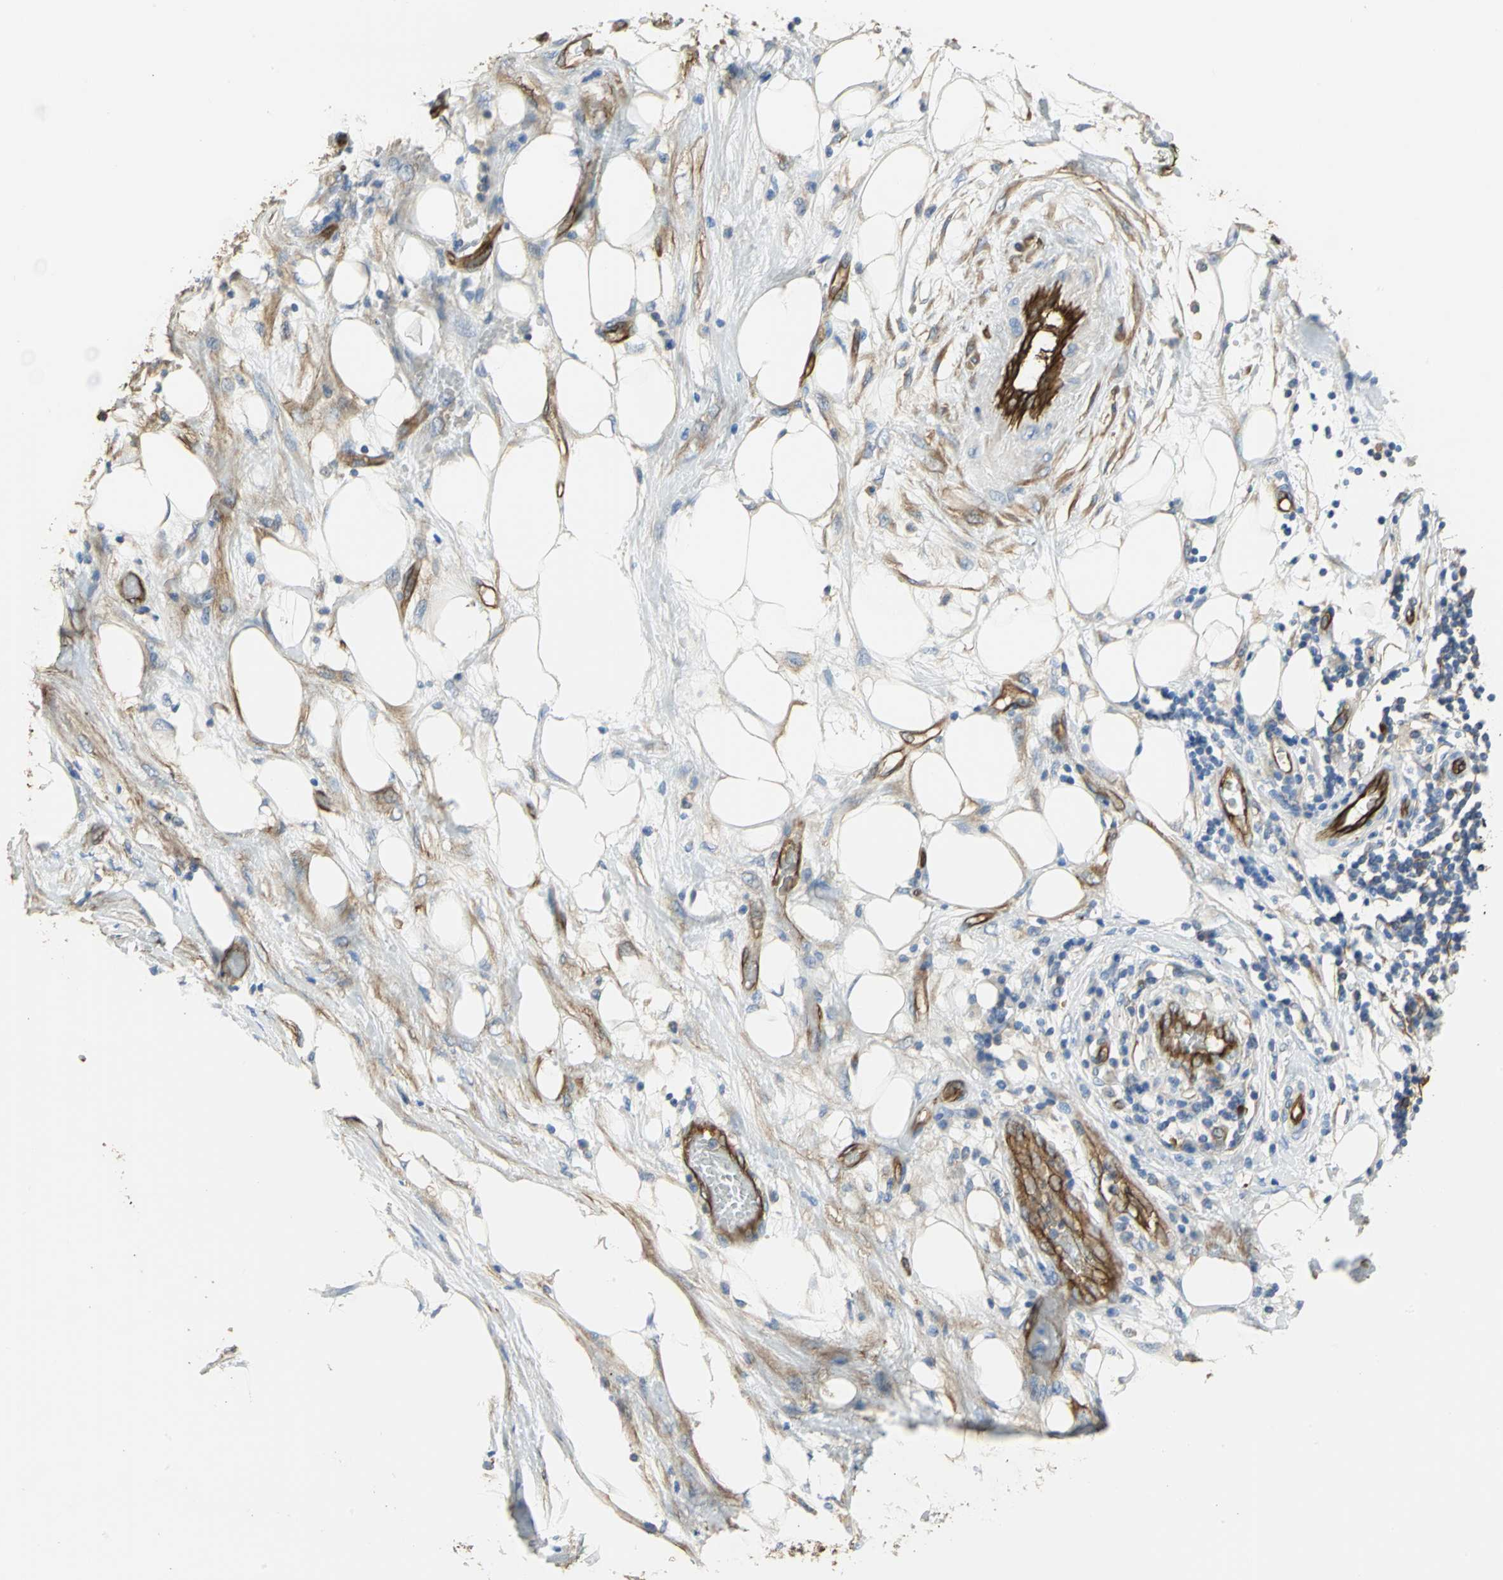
{"staining": {"intensity": "strong", "quantity": ">75%", "location": "cytoplasmic/membranous"}, "tissue": "lung cancer", "cell_type": "Tumor cells", "image_type": "cancer", "snomed": [{"axis": "morphology", "description": "Inflammation, NOS"}, {"axis": "morphology", "description": "Squamous cell carcinoma, NOS"}, {"axis": "topography", "description": "Lymph node"}, {"axis": "topography", "description": "Soft tissue"}, {"axis": "topography", "description": "Lung"}], "caption": "A photomicrograph showing strong cytoplasmic/membranous expression in about >75% of tumor cells in lung squamous cell carcinoma, as visualized by brown immunohistochemical staining.", "gene": "FLNB", "patient": {"sex": "male", "age": 66}}